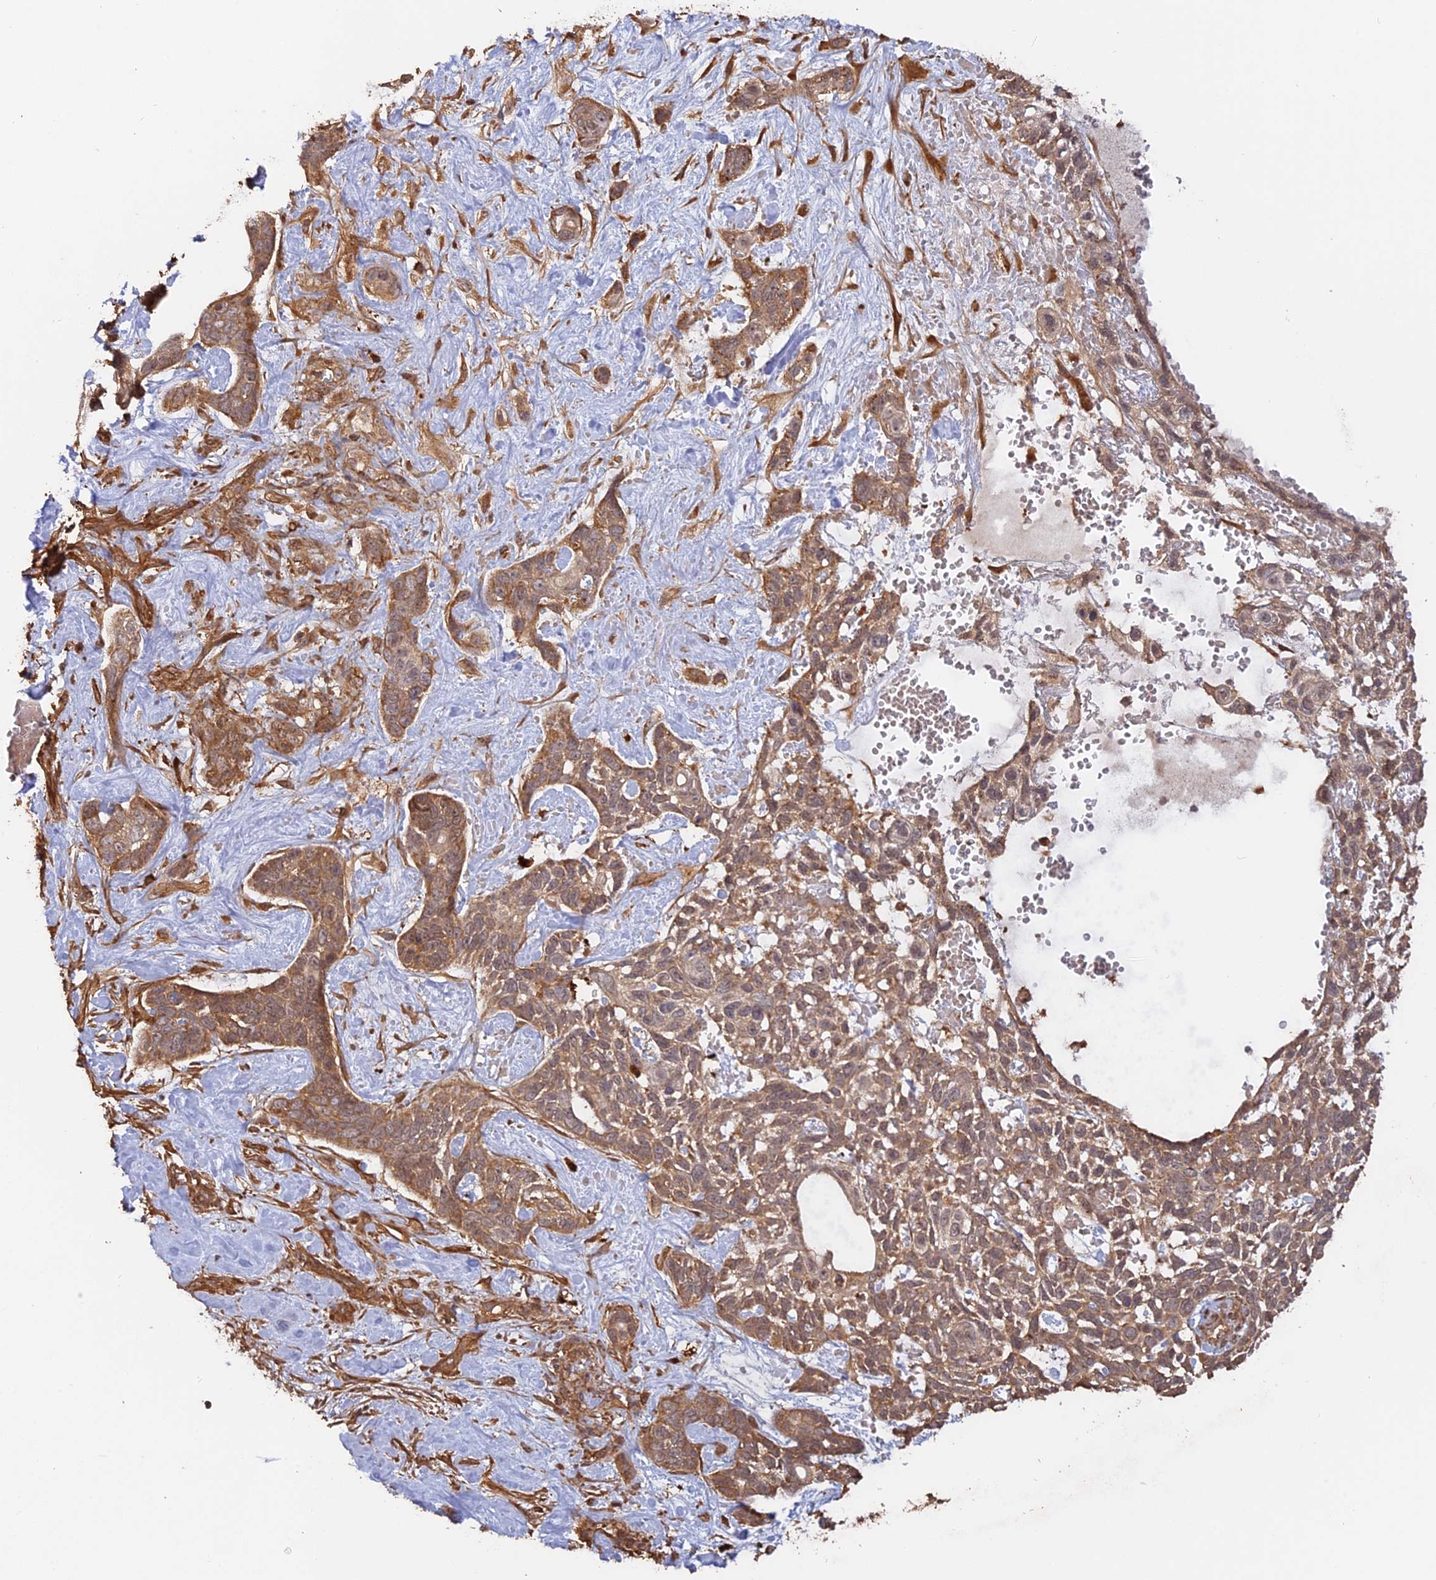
{"staining": {"intensity": "moderate", "quantity": ">75%", "location": "cytoplasmic/membranous"}, "tissue": "skin cancer", "cell_type": "Tumor cells", "image_type": "cancer", "snomed": [{"axis": "morphology", "description": "Basal cell carcinoma"}, {"axis": "topography", "description": "Skin"}], "caption": "Skin cancer (basal cell carcinoma) was stained to show a protein in brown. There is medium levels of moderate cytoplasmic/membranous staining in about >75% of tumor cells. (Stains: DAB in brown, nuclei in blue, Microscopy: brightfield microscopy at high magnification).", "gene": "CCDC174", "patient": {"sex": "male", "age": 88}}